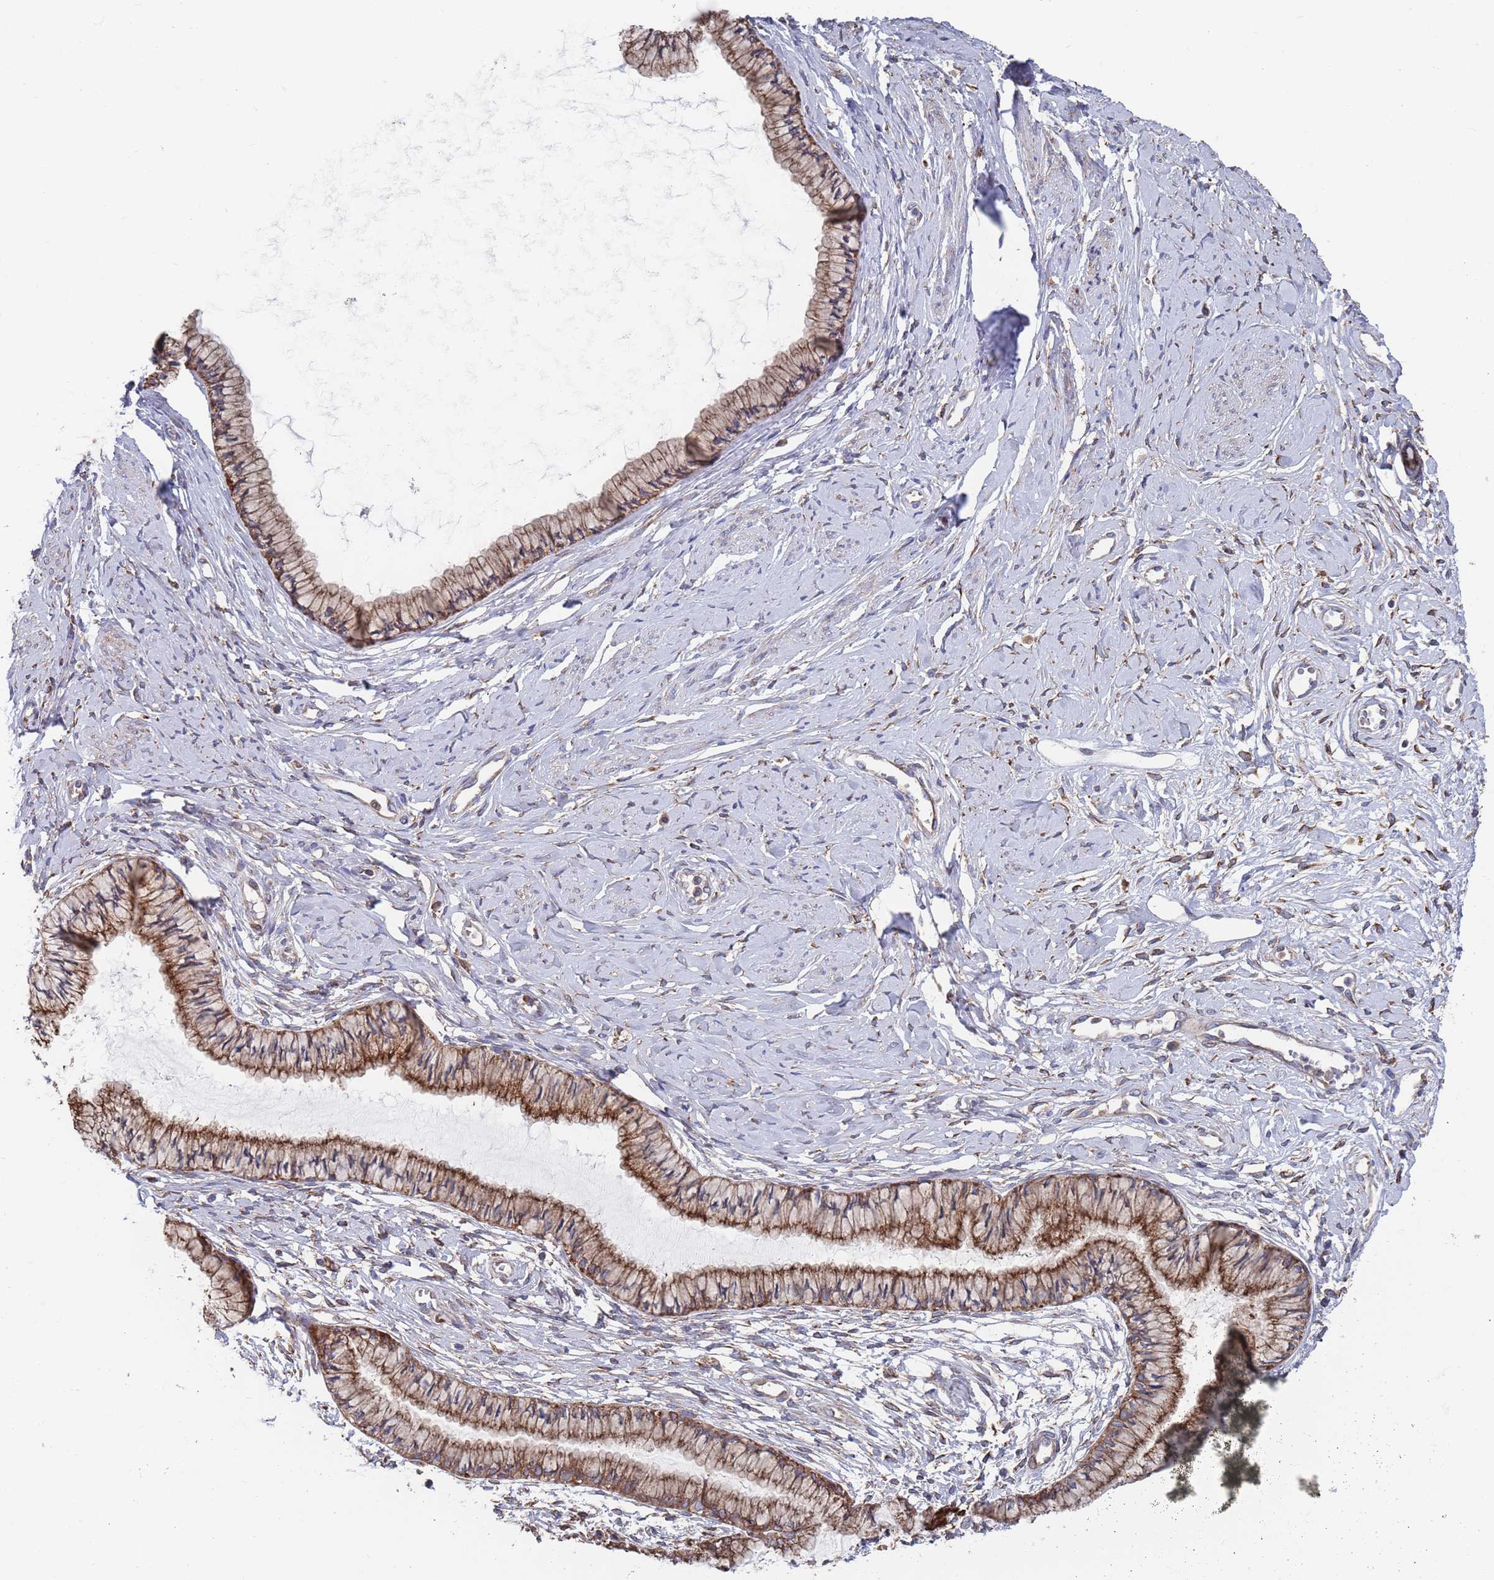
{"staining": {"intensity": "strong", "quantity": ">75%", "location": "cytoplasmic/membranous"}, "tissue": "cervix", "cell_type": "Glandular cells", "image_type": "normal", "snomed": [{"axis": "morphology", "description": "Normal tissue, NOS"}, {"axis": "topography", "description": "Cervix"}], "caption": "Glandular cells show high levels of strong cytoplasmic/membranous expression in about >75% of cells in benign human cervix.", "gene": "GID8", "patient": {"sex": "female", "age": 42}}